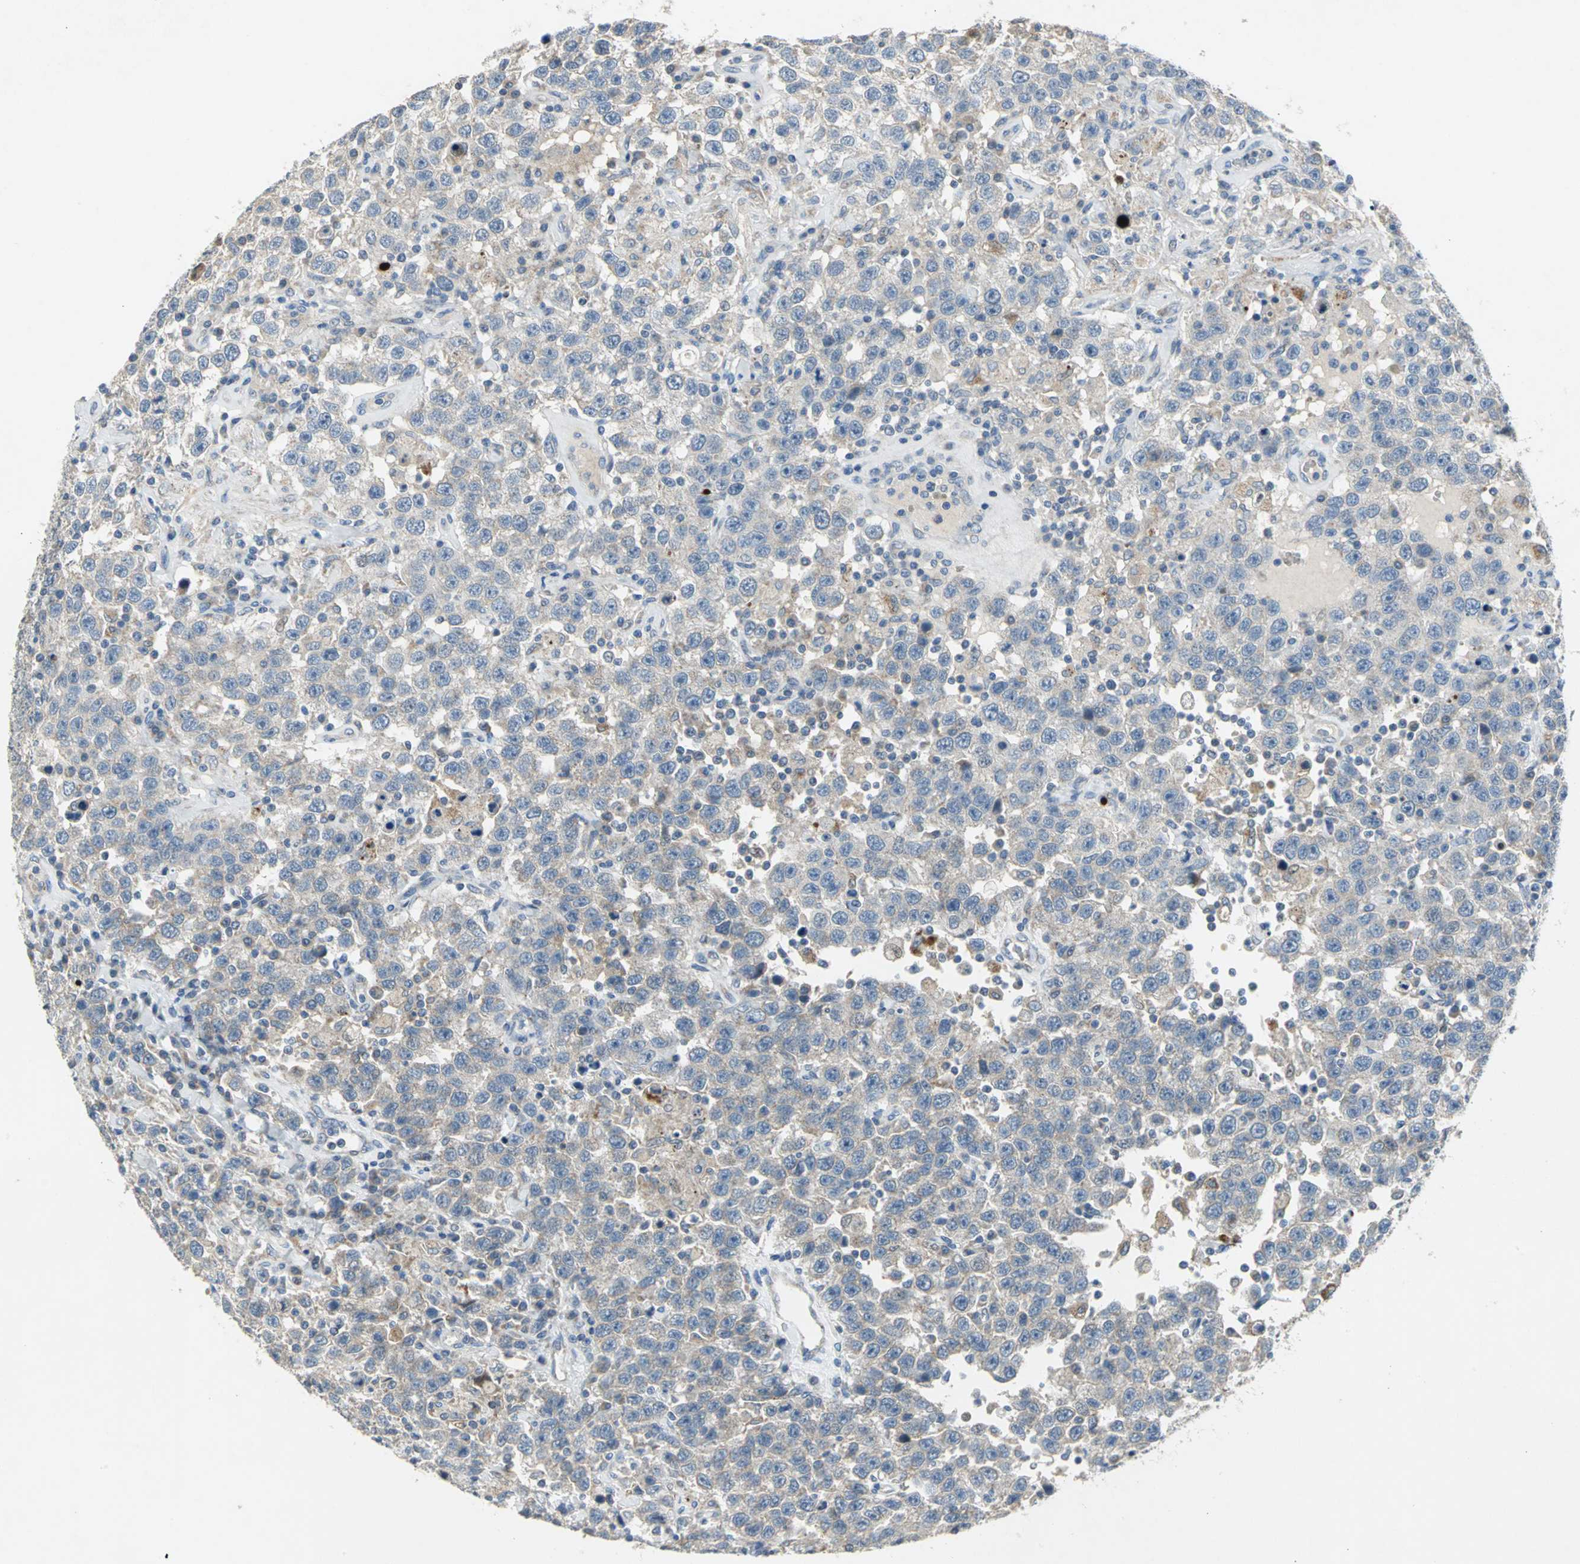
{"staining": {"intensity": "weak", "quantity": "25%-75%", "location": "cytoplasmic/membranous"}, "tissue": "testis cancer", "cell_type": "Tumor cells", "image_type": "cancer", "snomed": [{"axis": "morphology", "description": "Seminoma, NOS"}, {"axis": "topography", "description": "Testis"}], "caption": "Brown immunohistochemical staining in testis seminoma displays weak cytoplasmic/membranous staining in approximately 25%-75% of tumor cells. The staining was performed using DAB (3,3'-diaminobenzidine) to visualize the protein expression in brown, while the nuclei were stained in blue with hematoxylin (Magnification: 20x).", "gene": "SPPL2B", "patient": {"sex": "male", "age": 41}}